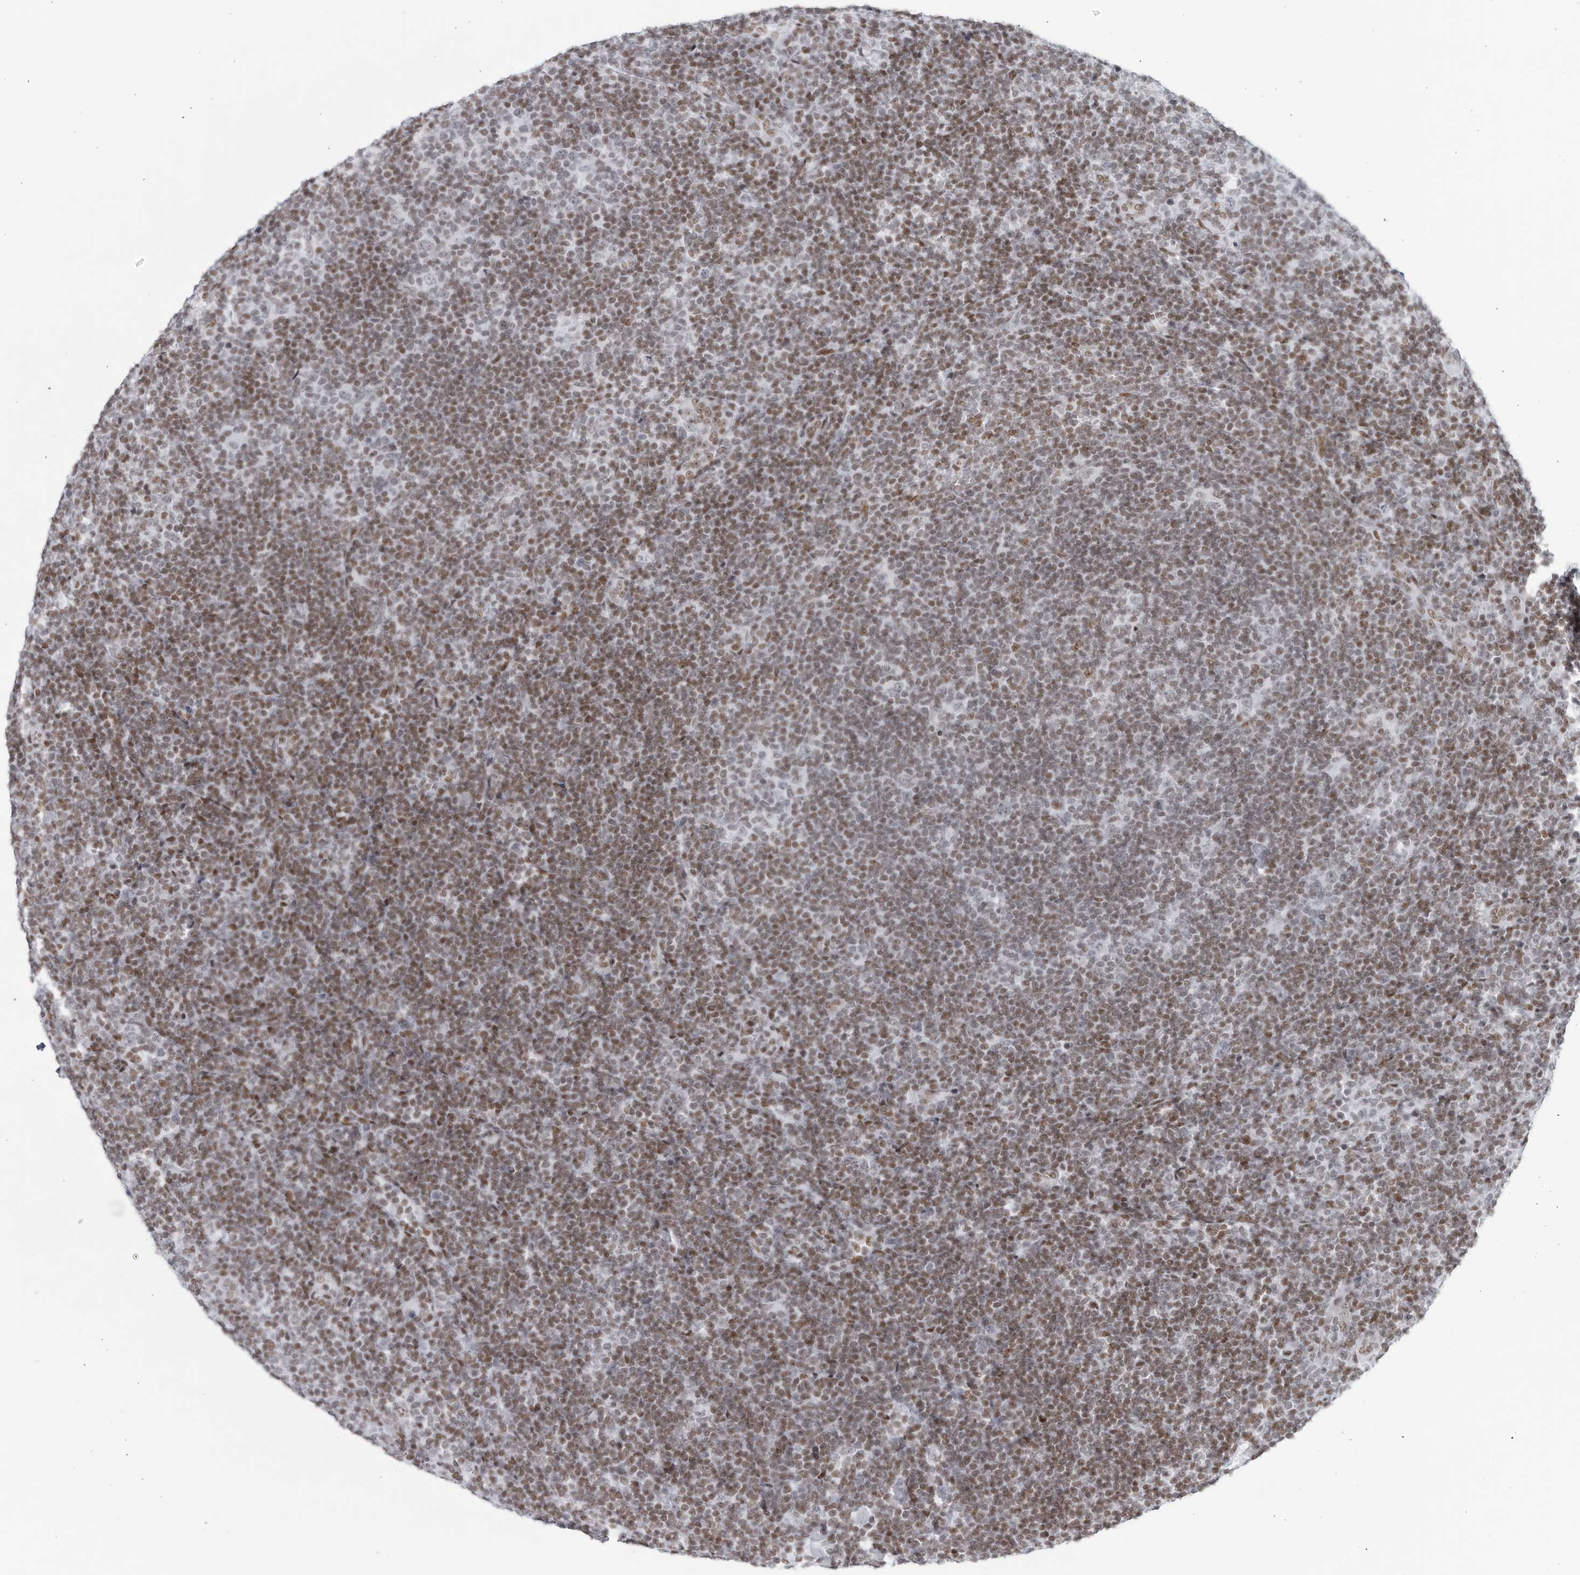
{"staining": {"intensity": "weak", "quantity": "<25%", "location": "nuclear"}, "tissue": "lymphoma", "cell_type": "Tumor cells", "image_type": "cancer", "snomed": [{"axis": "morphology", "description": "Hodgkin's disease, NOS"}, {"axis": "topography", "description": "Lymph node"}], "caption": "Protein analysis of lymphoma displays no significant staining in tumor cells.", "gene": "HP1BP3", "patient": {"sex": "female", "age": 57}}